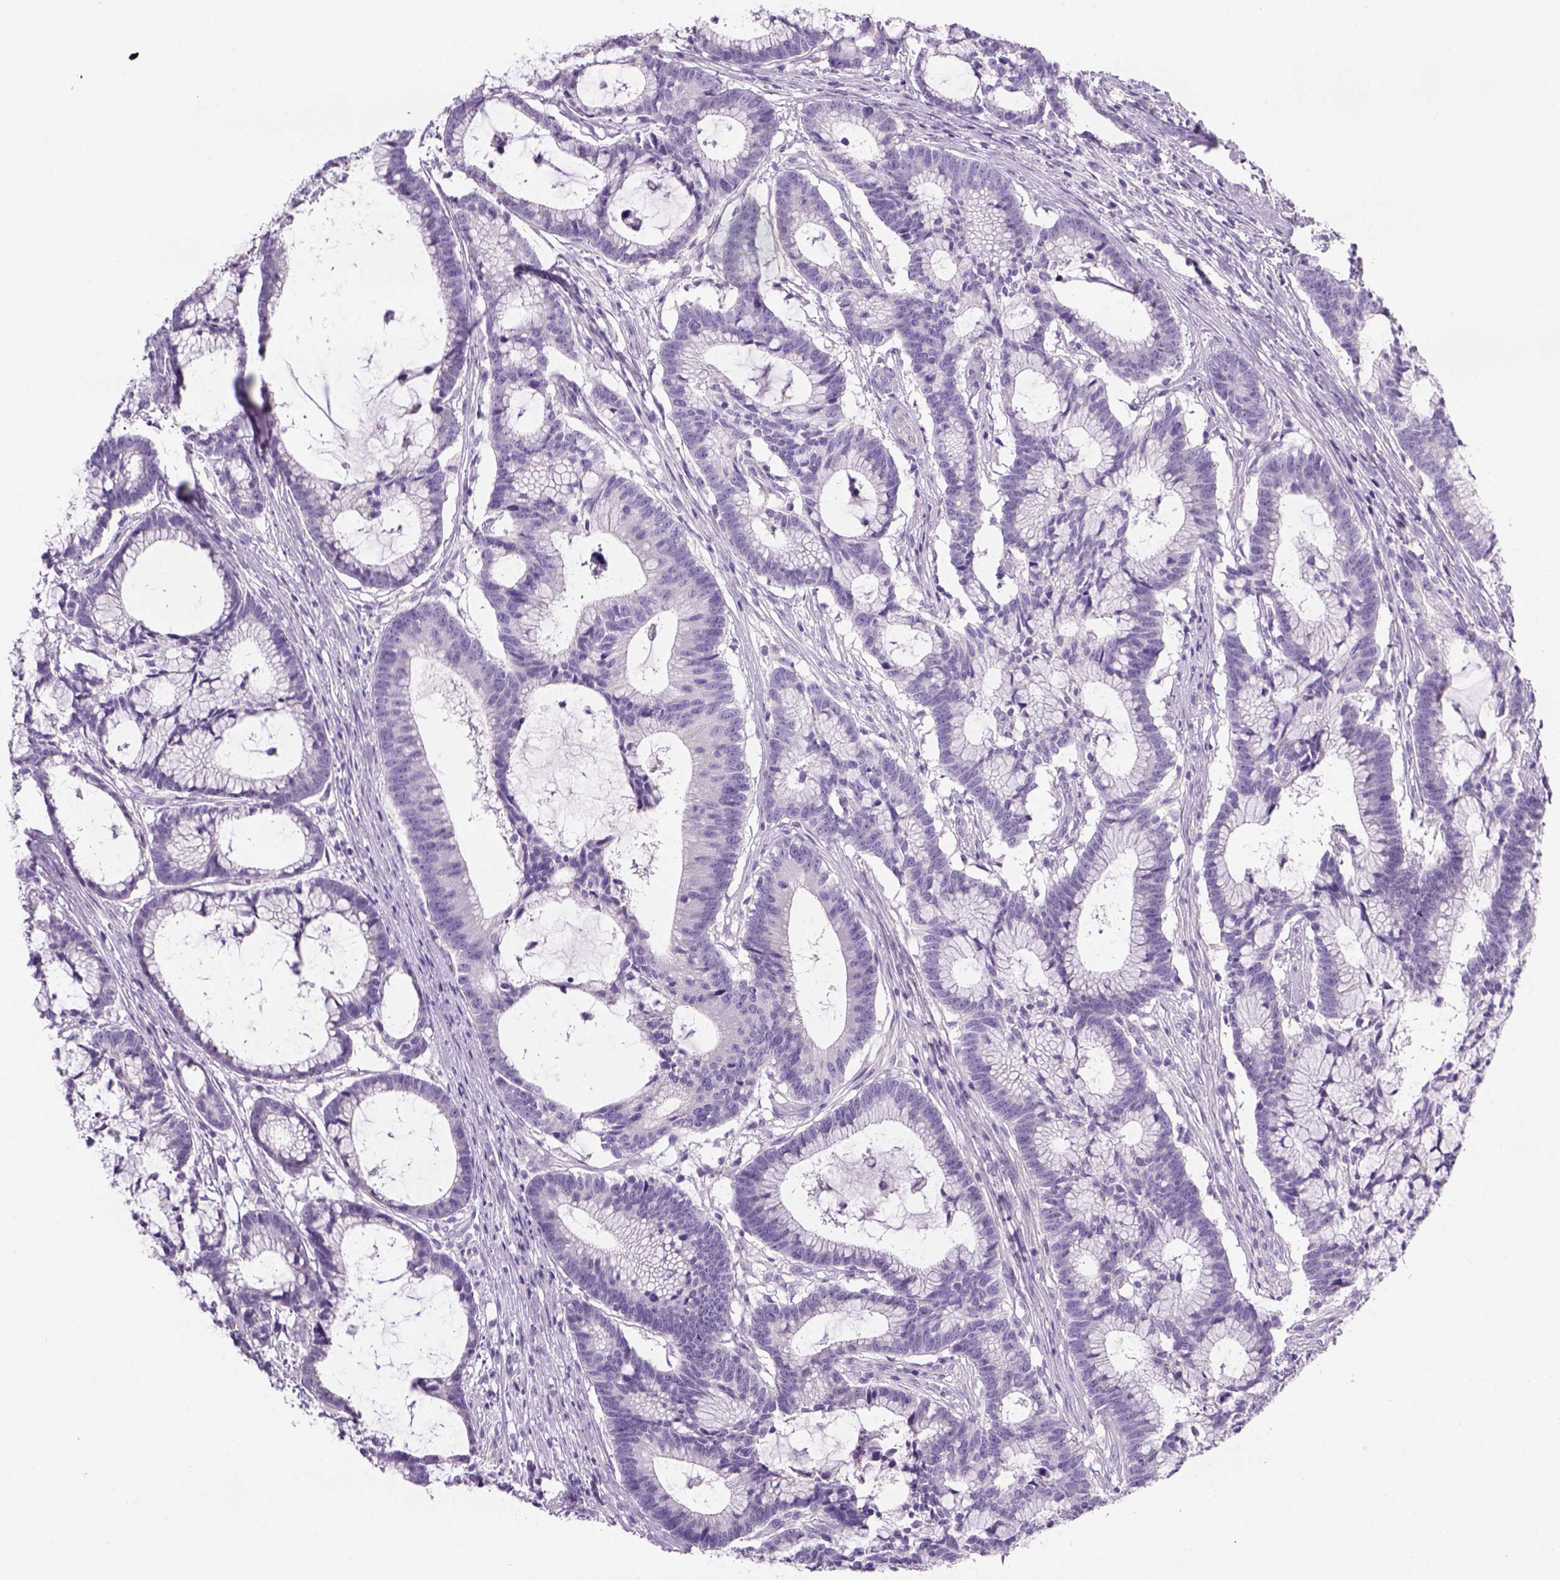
{"staining": {"intensity": "negative", "quantity": "none", "location": "none"}, "tissue": "colorectal cancer", "cell_type": "Tumor cells", "image_type": "cancer", "snomed": [{"axis": "morphology", "description": "Adenocarcinoma, NOS"}, {"axis": "topography", "description": "Colon"}], "caption": "This is an IHC photomicrograph of human colorectal adenocarcinoma. There is no expression in tumor cells.", "gene": "TENM4", "patient": {"sex": "female", "age": 78}}